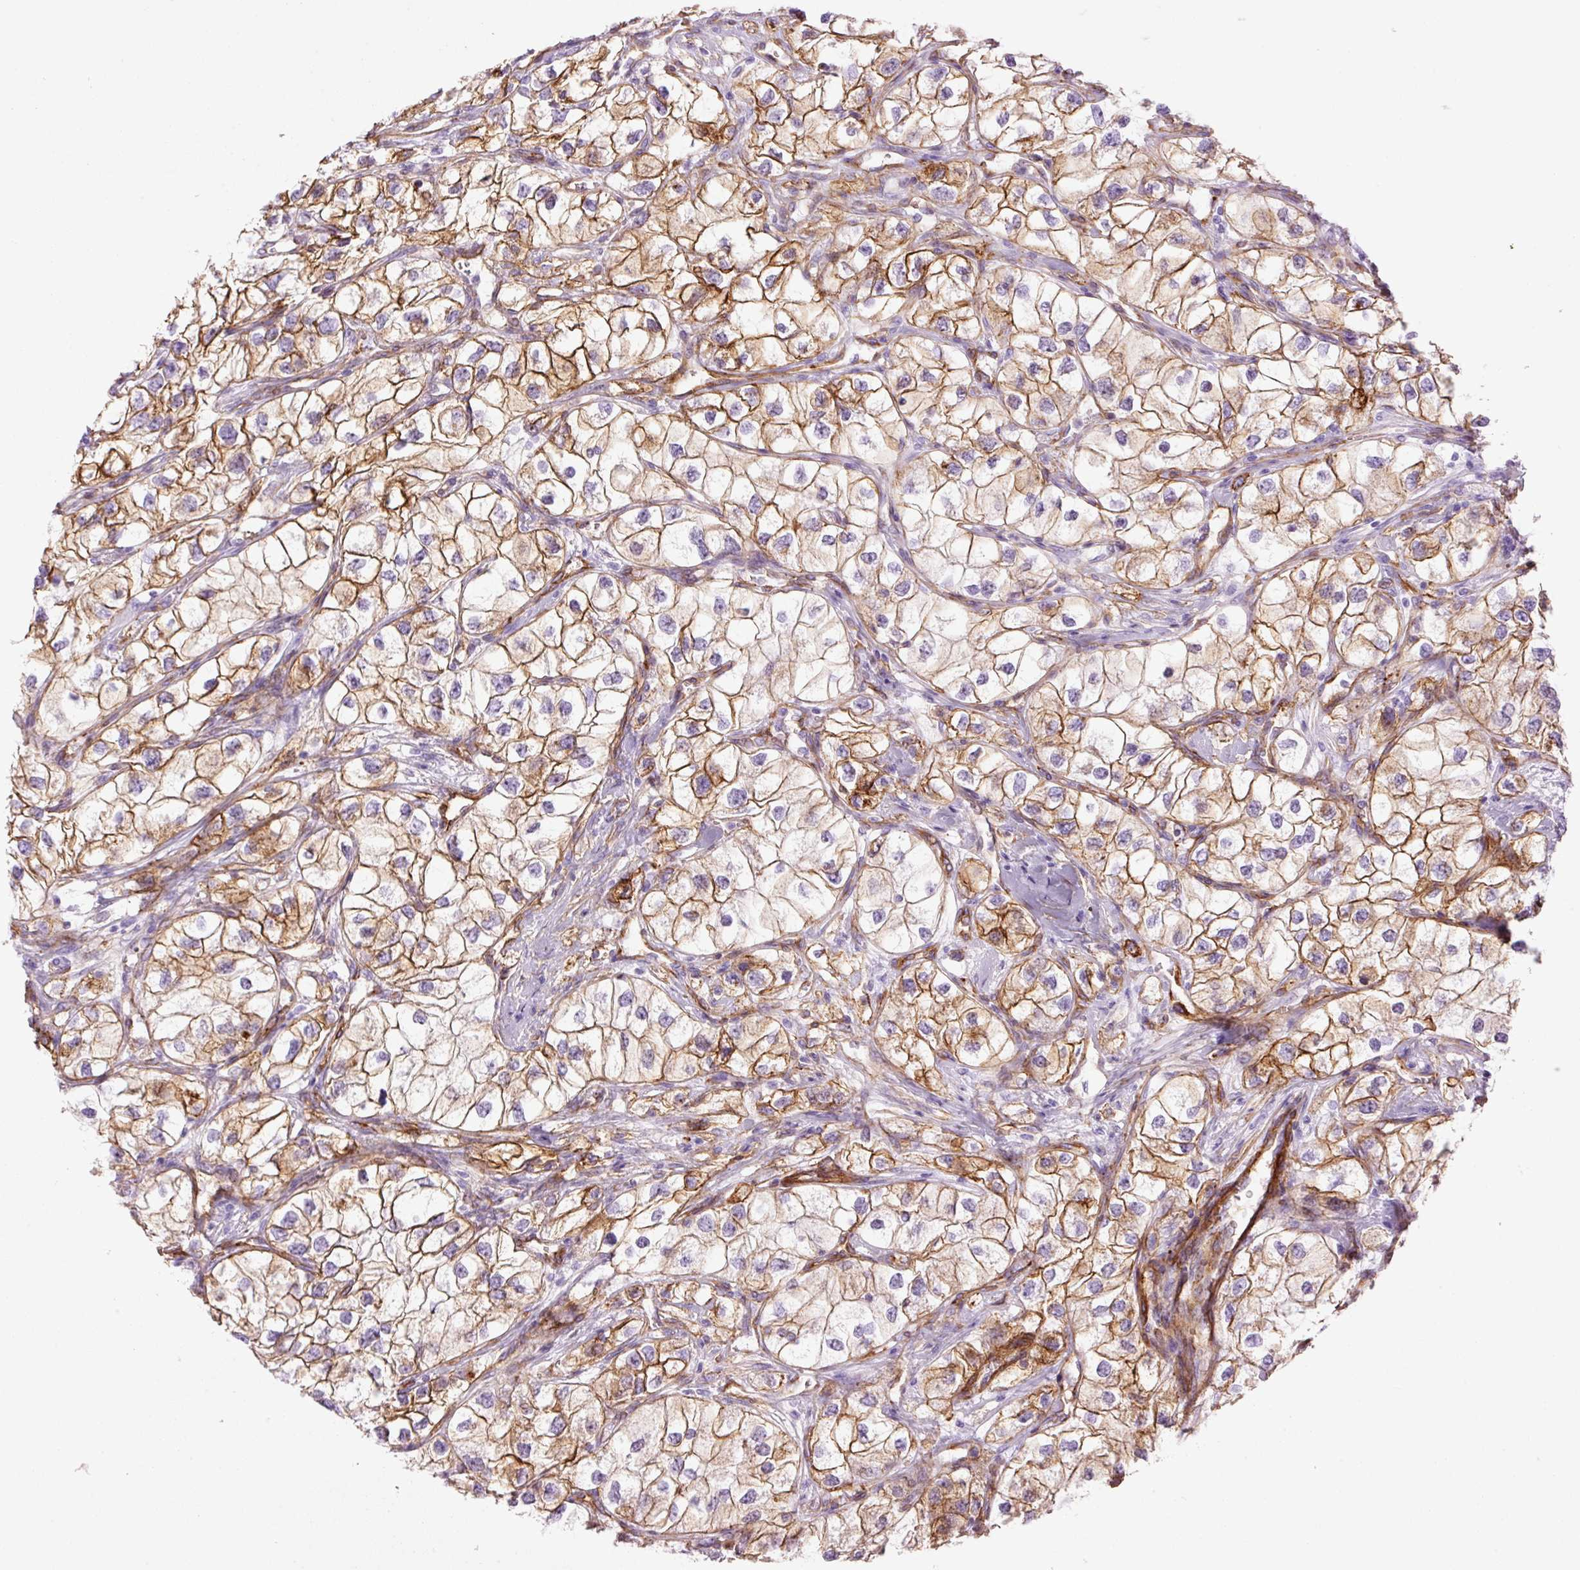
{"staining": {"intensity": "moderate", "quantity": ">75%", "location": "cytoplasmic/membranous"}, "tissue": "renal cancer", "cell_type": "Tumor cells", "image_type": "cancer", "snomed": [{"axis": "morphology", "description": "Adenocarcinoma, NOS"}, {"axis": "topography", "description": "Kidney"}], "caption": "A histopathology image of human adenocarcinoma (renal) stained for a protein shows moderate cytoplasmic/membranous brown staining in tumor cells.", "gene": "CAV1", "patient": {"sex": "male", "age": 59}}